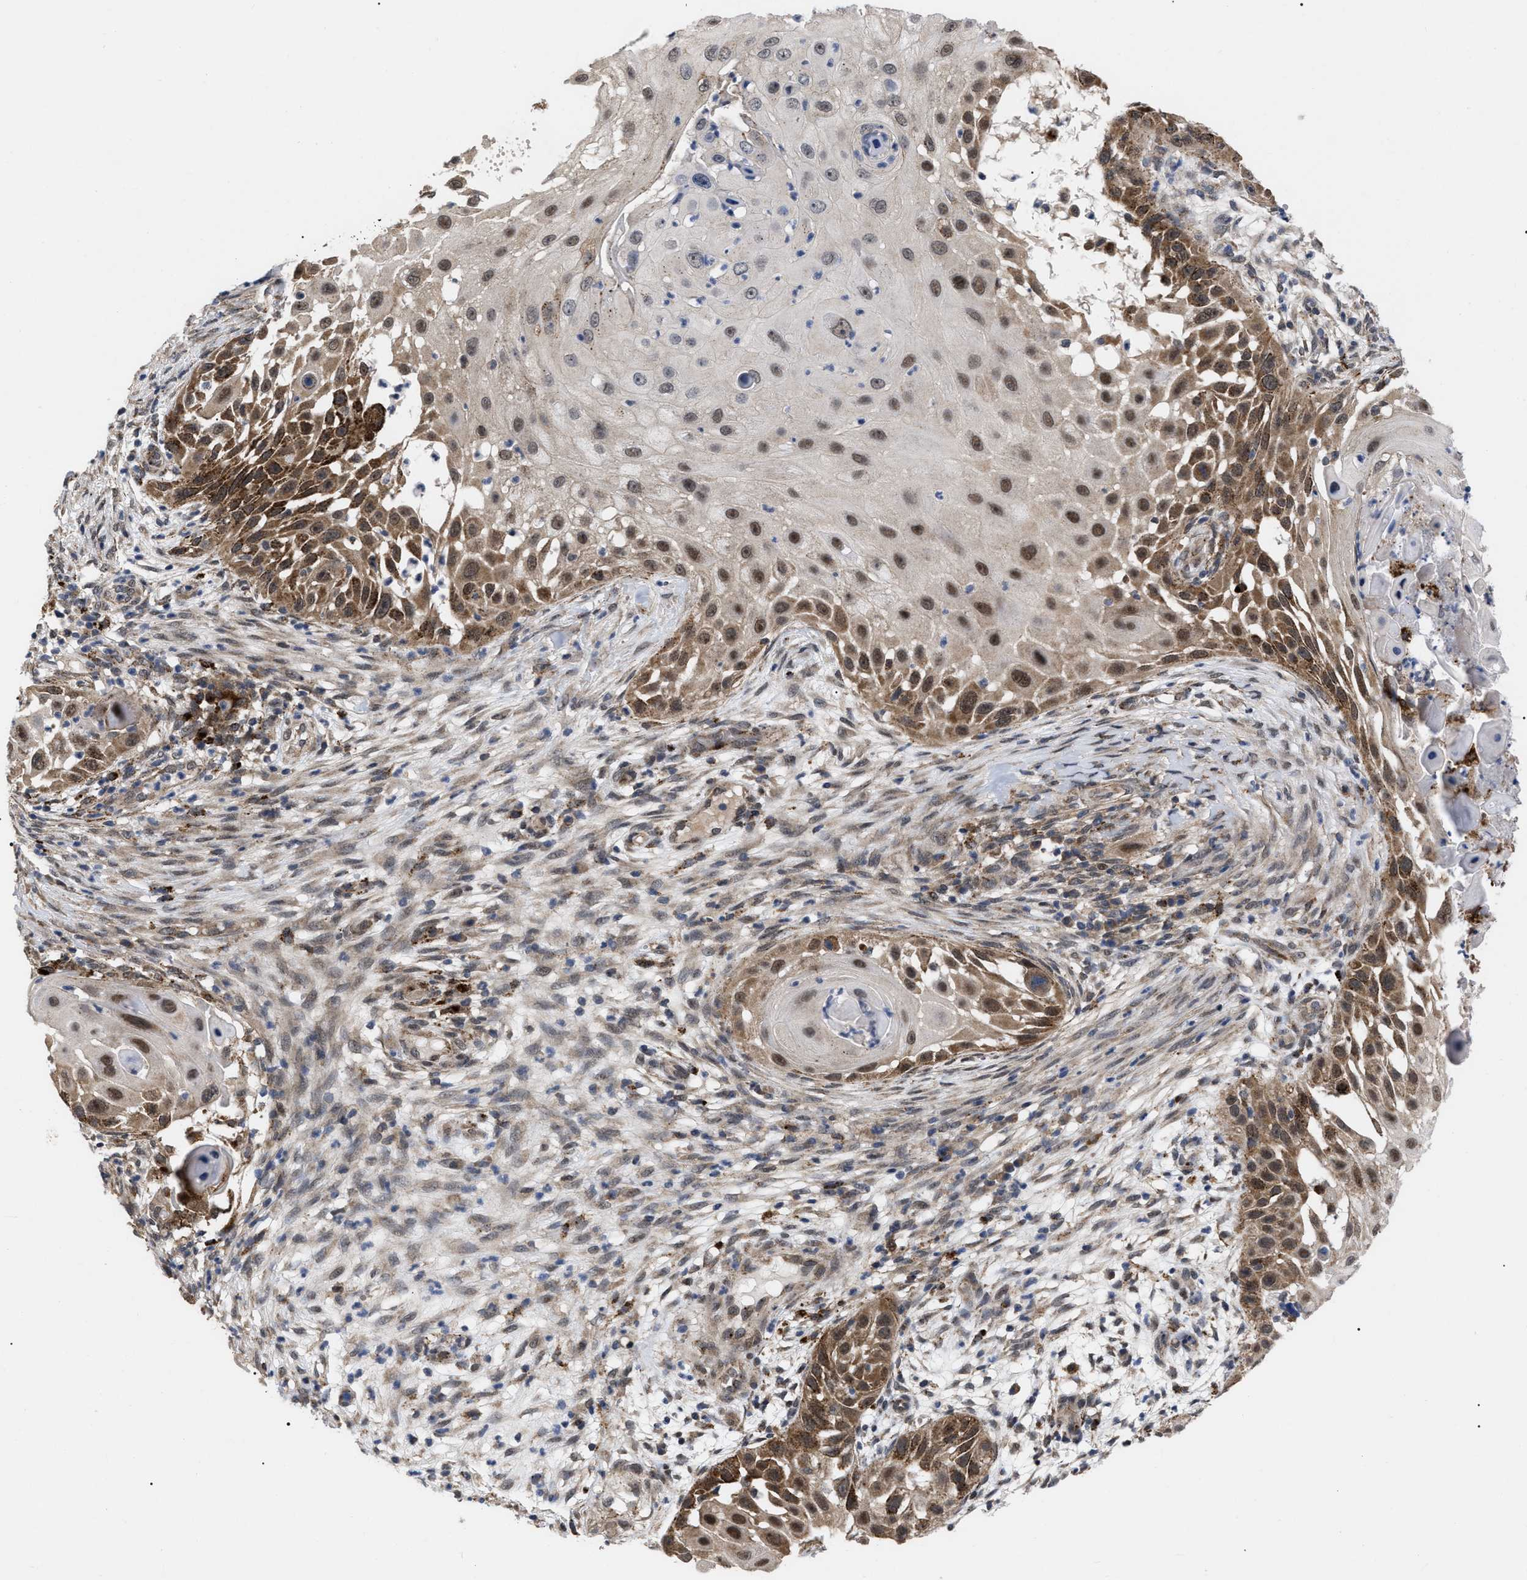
{"staining": {"intensity": "moderate", "quantity": ">75%", "location": "cytoplasmic/membranous,nuclear"}, "tissue": "skin cancer", "cell_type": "Tumor cells", "image_type": "cancer", "snomed": [{"axis": "morphology", "description": "Squamous cell carcinoma, NOS"}, {"axis": "topography", "description": "Skin"}], "caption": "The image shows immunohistochemical staining of skin cancer. There is moderate cytoplasmic/membranous and nuclear staining is seen in about >75% of tumor cells.", "gene": "UPF1", "patient": {"sex": "female", "age": 44}}